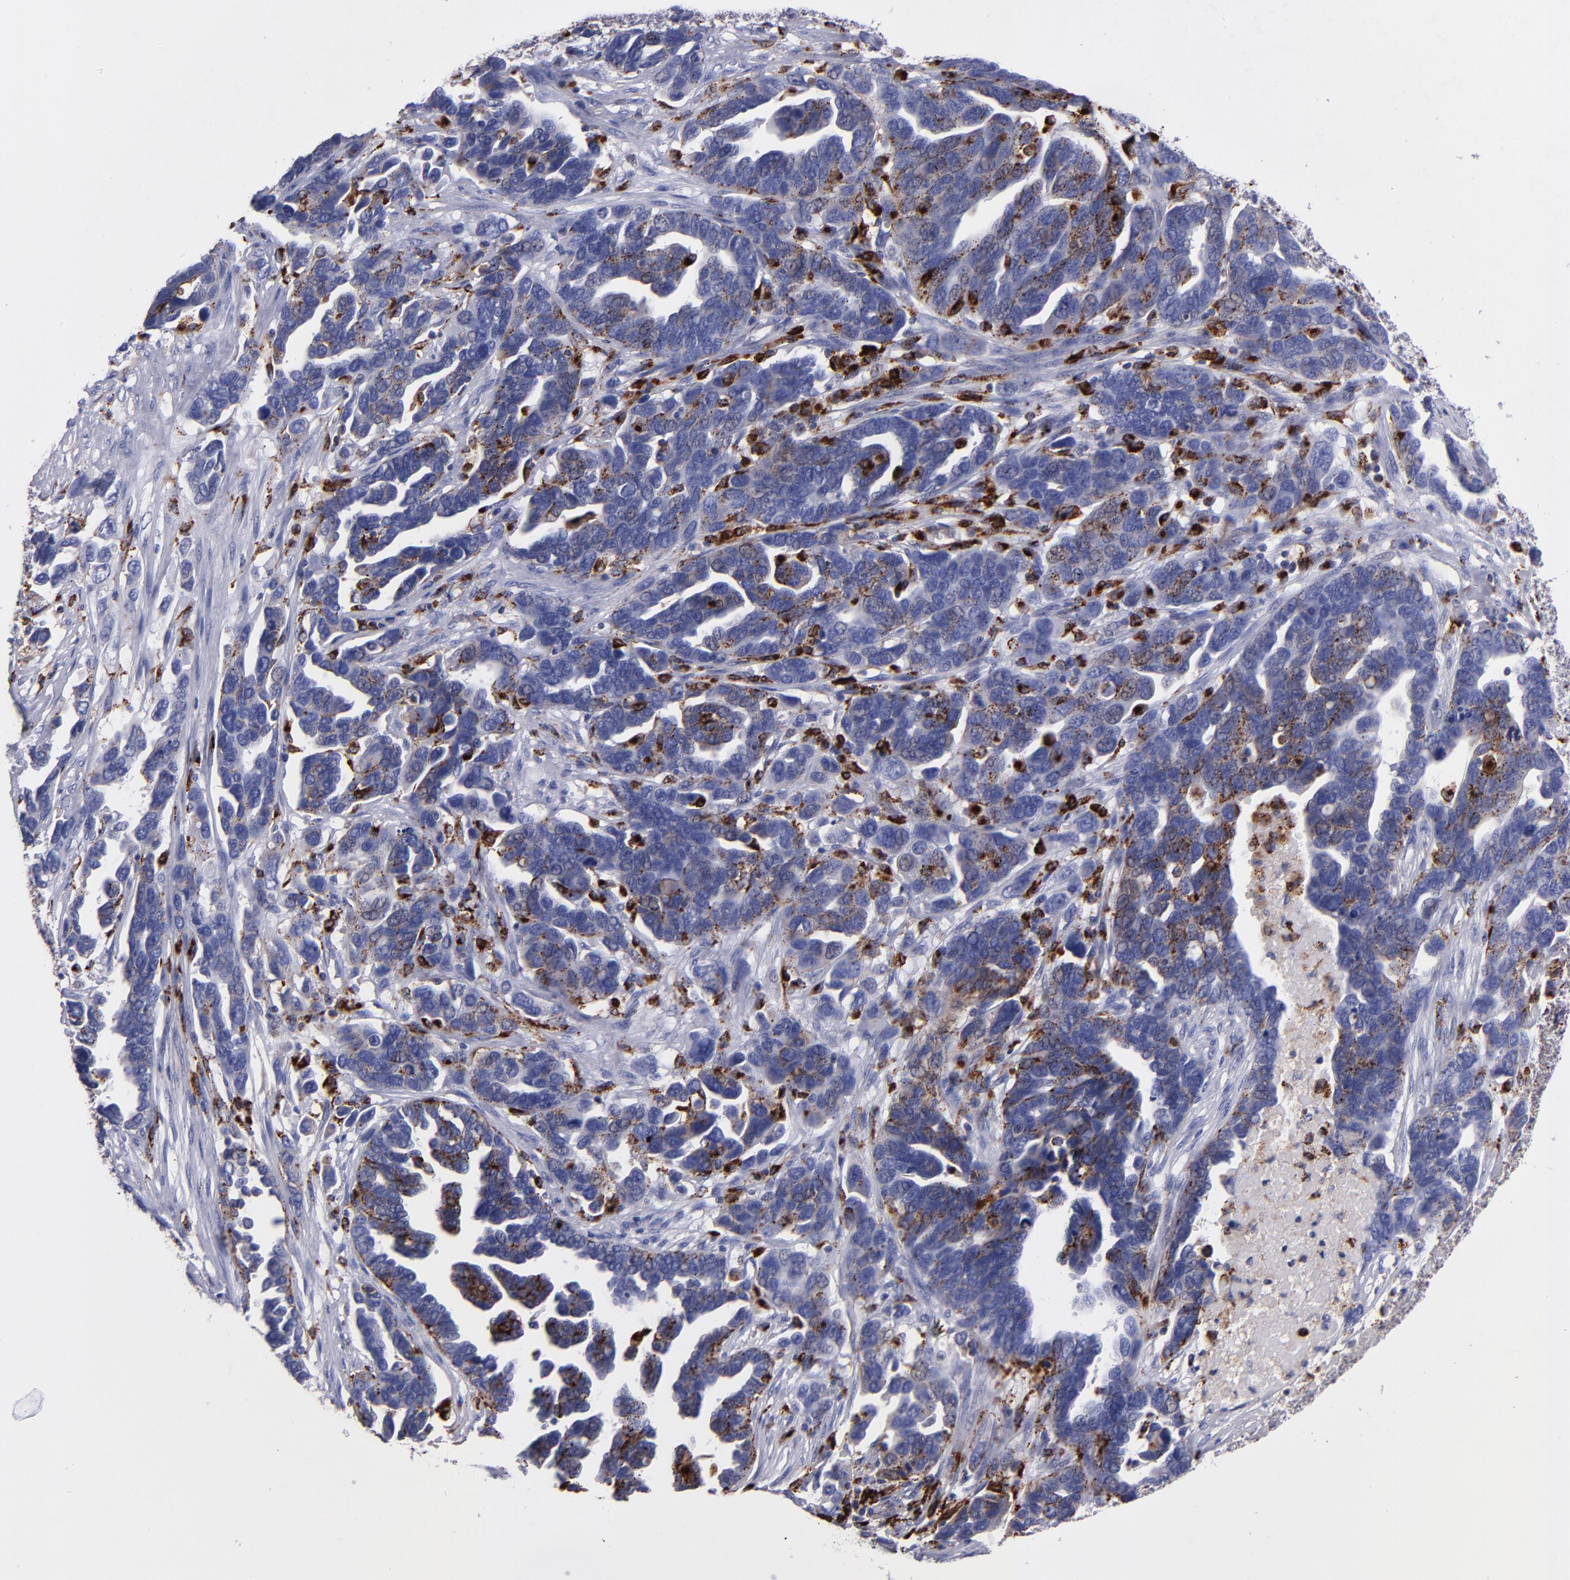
{"staining": {"intensity": "weak", "quantity": "25%-75%", "location": "cytoplasmic/membranous"}, "tissue": "ovarian cancer", "cell_type": "Tumor cells", "image_type": "cancer", "snomed": [{"axis": "morphology", "description": "Cystadenocarcinoma, serous, NOS"}, {"axis": "topography", "description": "Ovary"}], "caption": "The image shows staining of ovarian cancer (serous cystadenocarcinoma), revealing weak cytoplasmic/membranous protein positivity (brown color) within tumor cells.", "gene": "CTSS", "patient": {"sex": "female", "age": 54}}